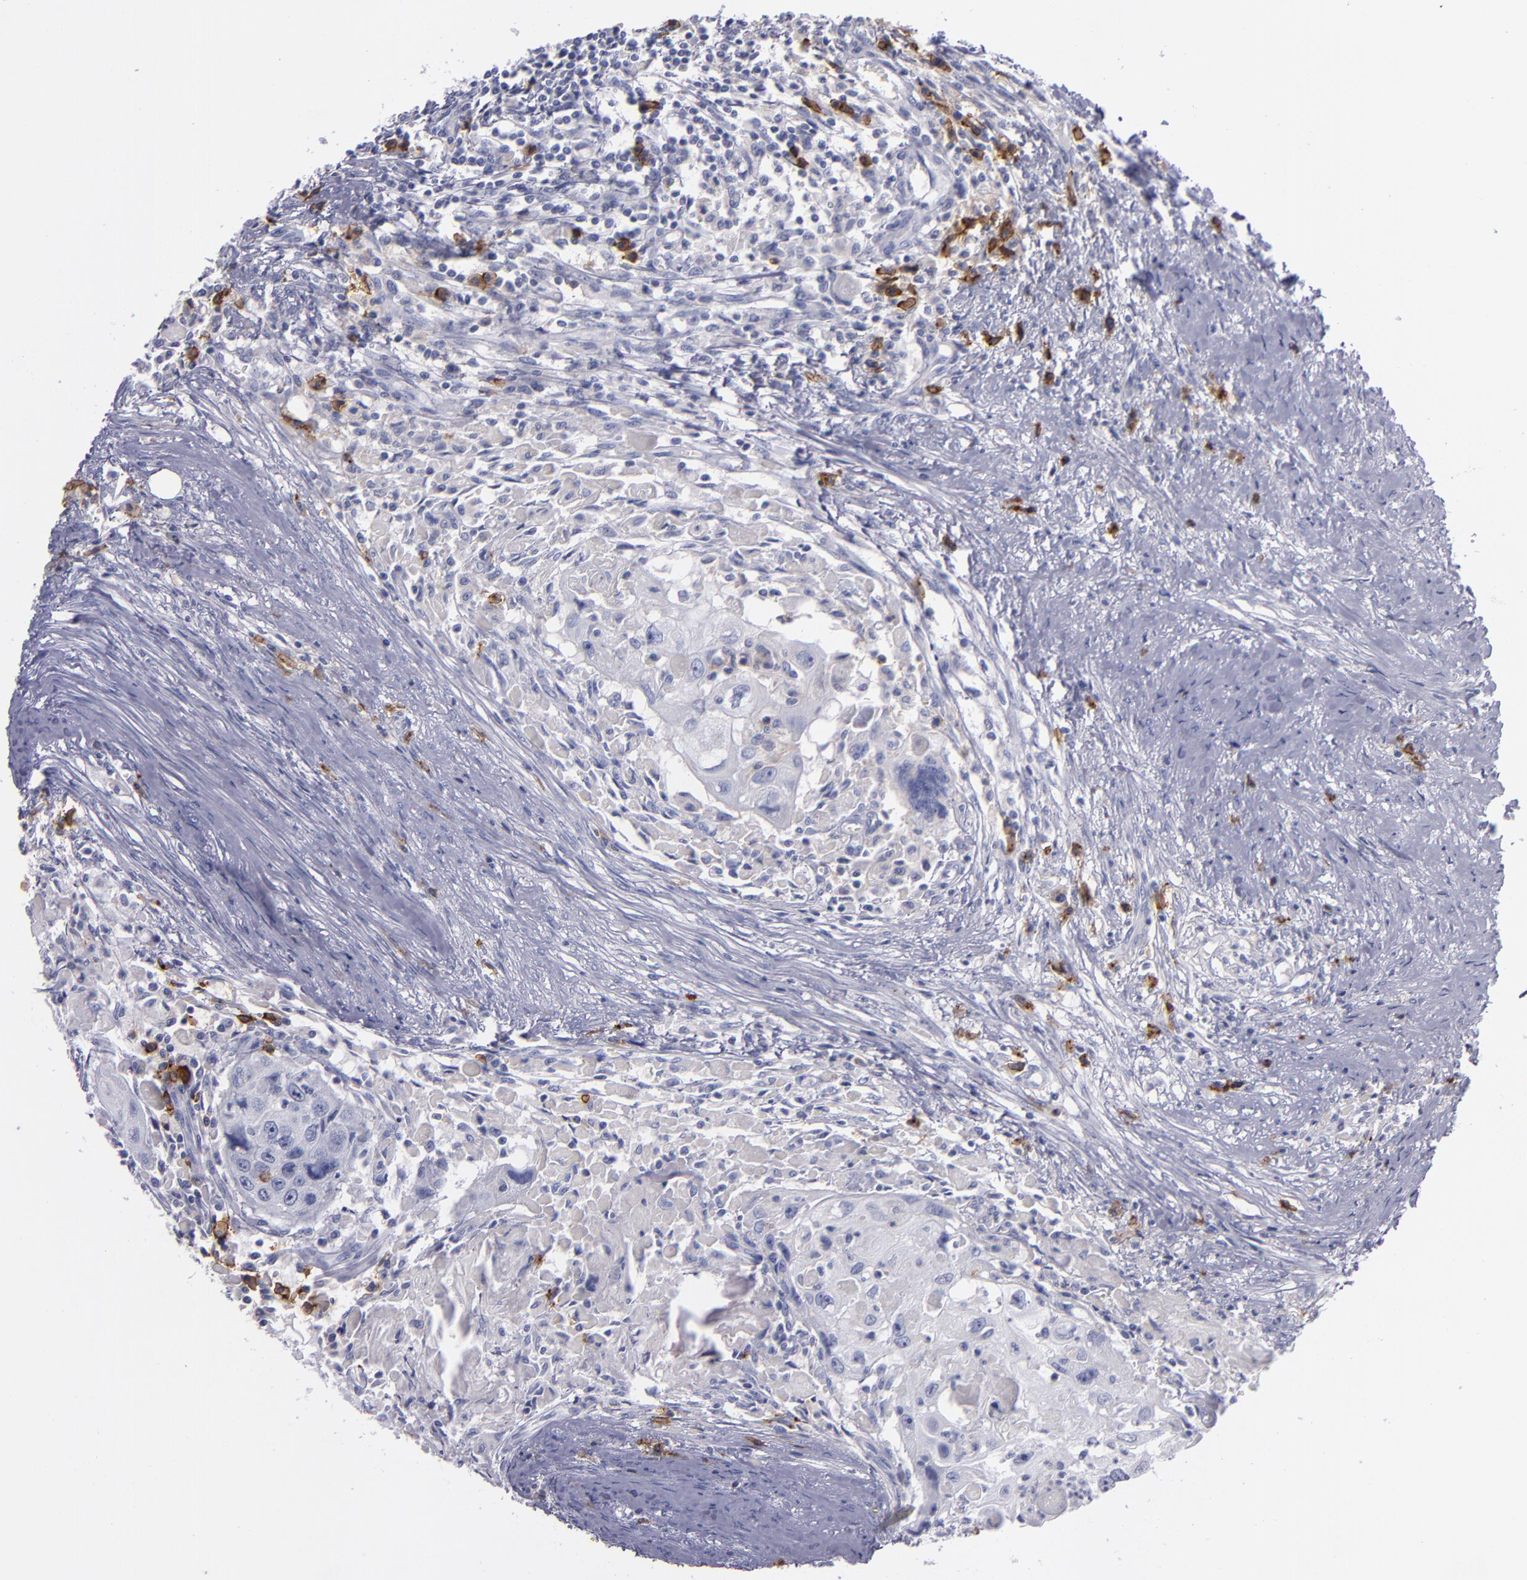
{"staining": {"intensity": "negative", "quantity": "none", "location": "none"}, "tissue": "head and neck cancer", "cell_type": "Tumor cells", "image_type": "cancer", "snomed": [{"axis": "morphology", "description": "Squamous cell carcinoma, NOS"}, {"axis": "topography", "description": "Head-Neck"}], "caption": "Head and neck squamous cell carcinoma was stained to show a protein in brown. There is no significant positivity in tumor cells. Nuclei are stained in blue.", "gene": "CD38", "patient": {"sex": "male", "age": 64}}